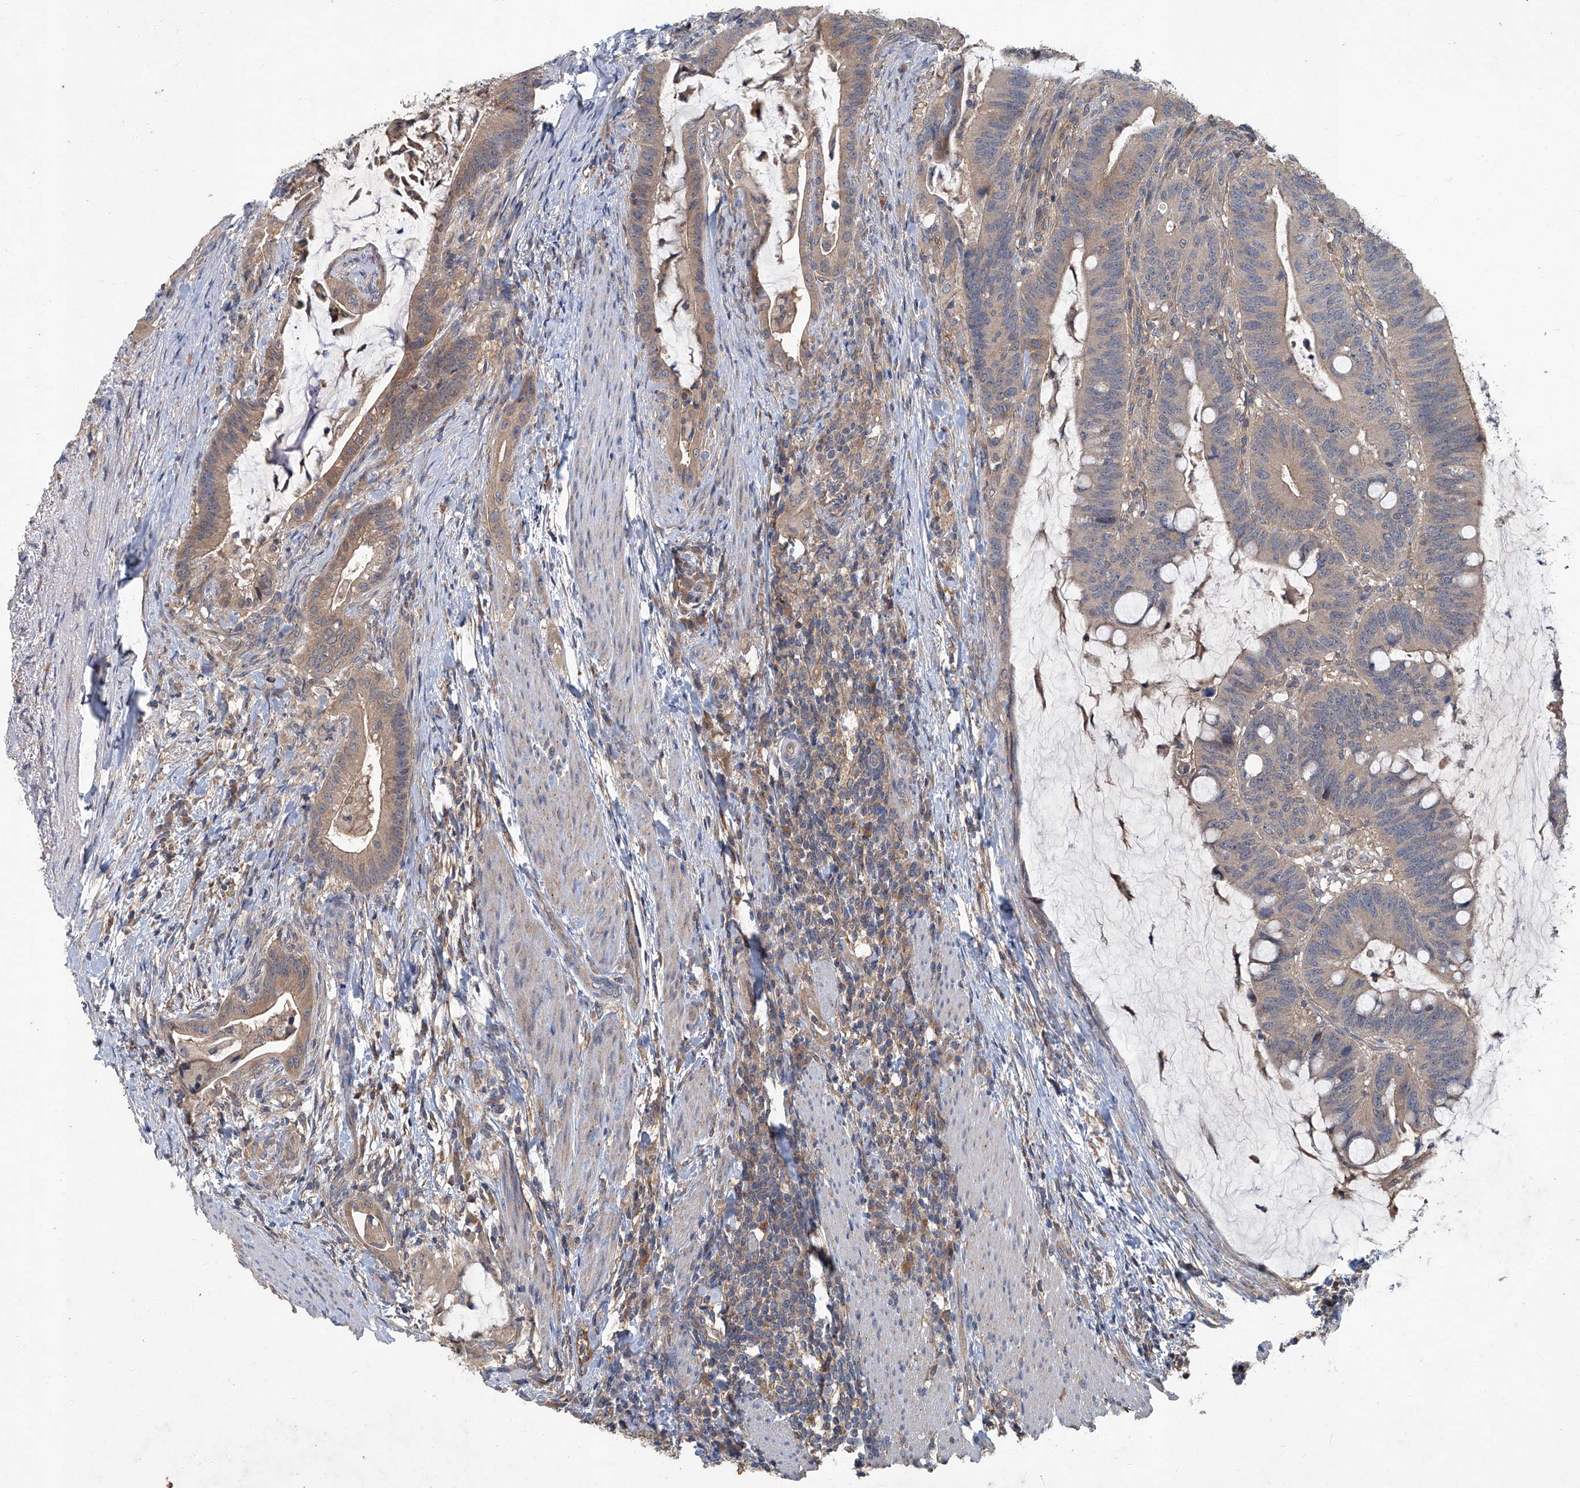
{"staining": {"intensity": "moderate", "quantity": "25%-75%", "location": "cytoplasmic/membranous"}, "tissue": "colorectal cancer", "cell_type": "Tumor cells", "image_type": "cancer", "snomed": [{"axis": "morphology", "description": "Adenocarcinoma, NOS"}, {"axis": "topography", "description": "Colon"}], "caption": "Brown immunohistochemical staining in colorectal adenocarcinoma displays moderate cytoplasmic/membranous expression in approximately 25%-75% of tumor cells.", "gene": "ANKRD34A", "patient": {"sex": "female", "age": 66}}